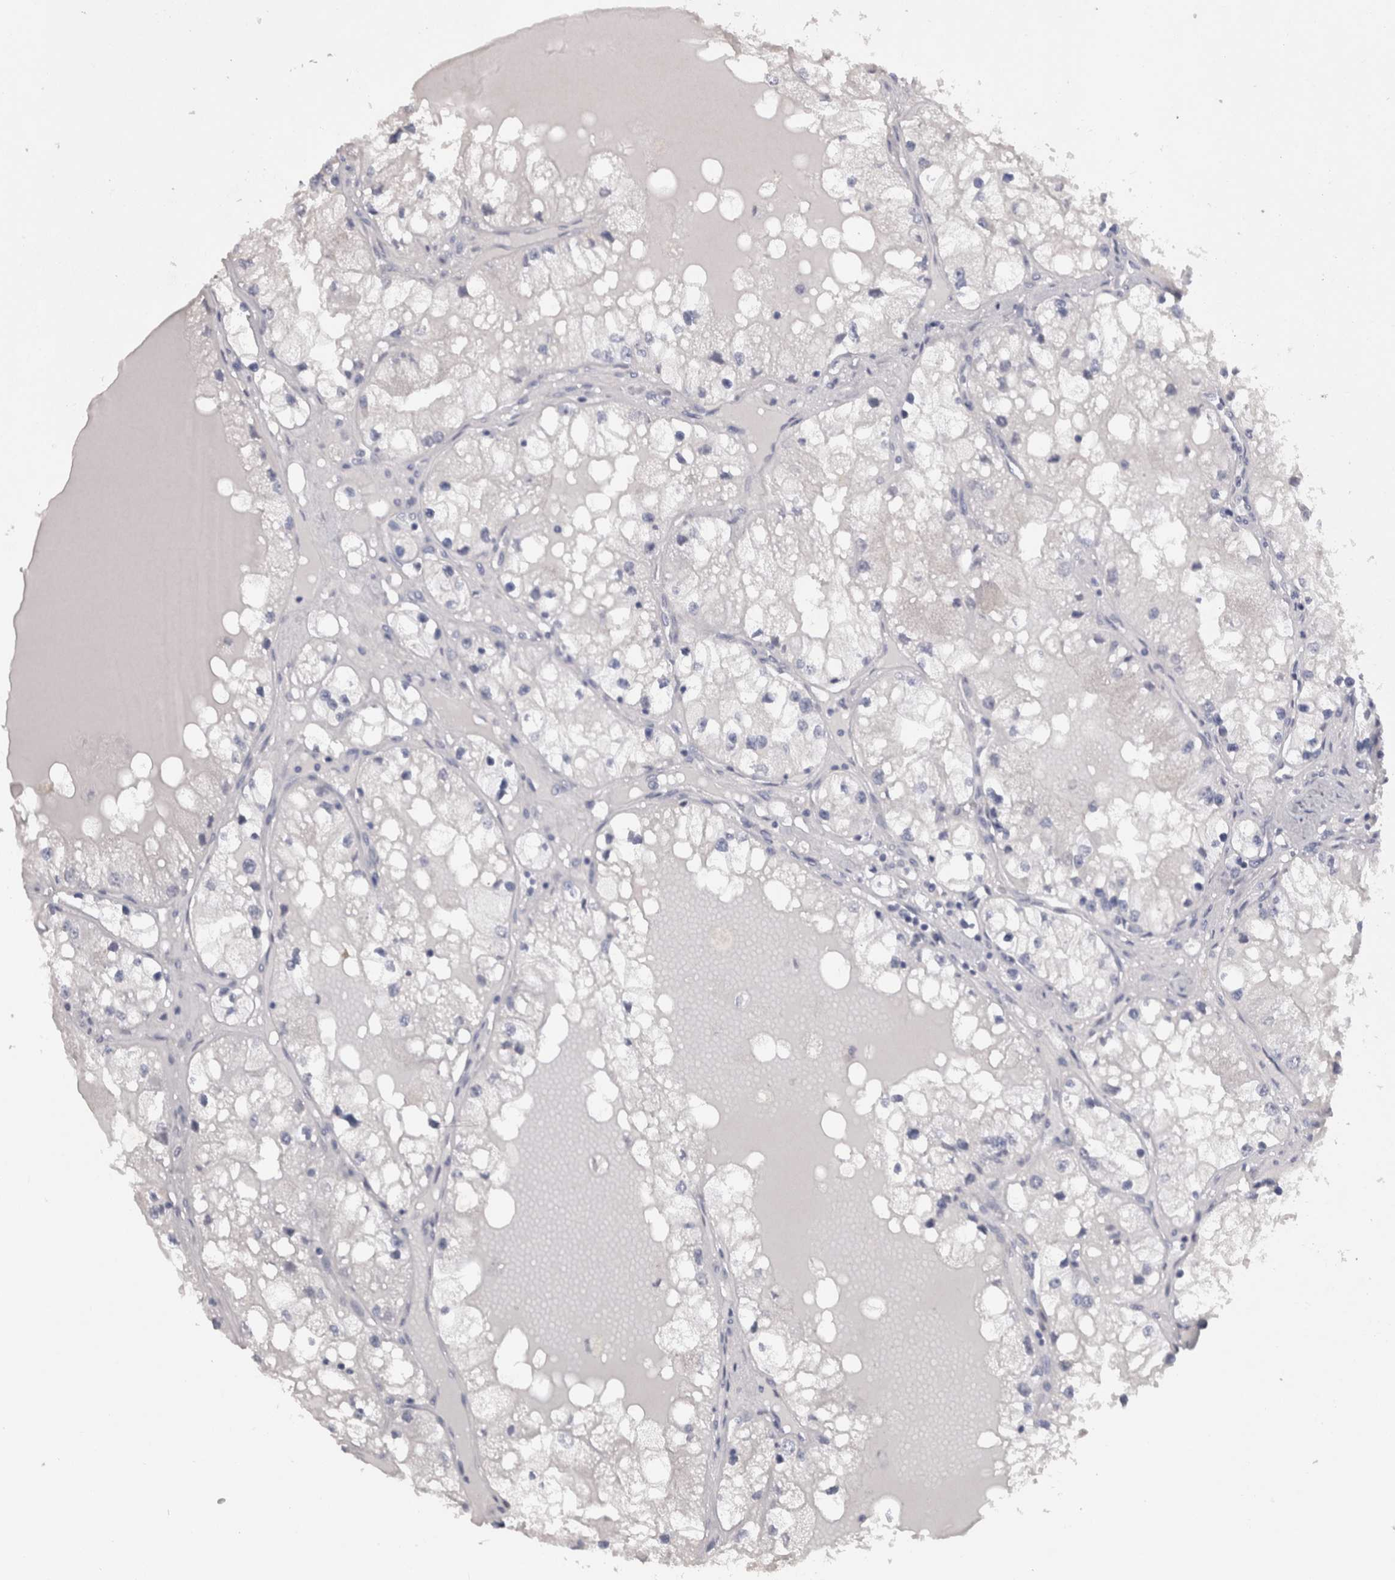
{"staining": {"intensity": "negative", "quantity": "none", "location": "none"}, "tissue": "renal cancer", "cell_type": "Tumor cells", "image_type": "cancer", "snomed": [{"axis": "morphology", "description": "Adenocarcinoma, NOS"}, {"axis": "topography", "description": "Kidney"}], "caption": "Protein analysis of renal cancer displays no significant expression in tumor cells.", "gene": "ADAM2", "patient": {"sex": "male", "age": 68}}